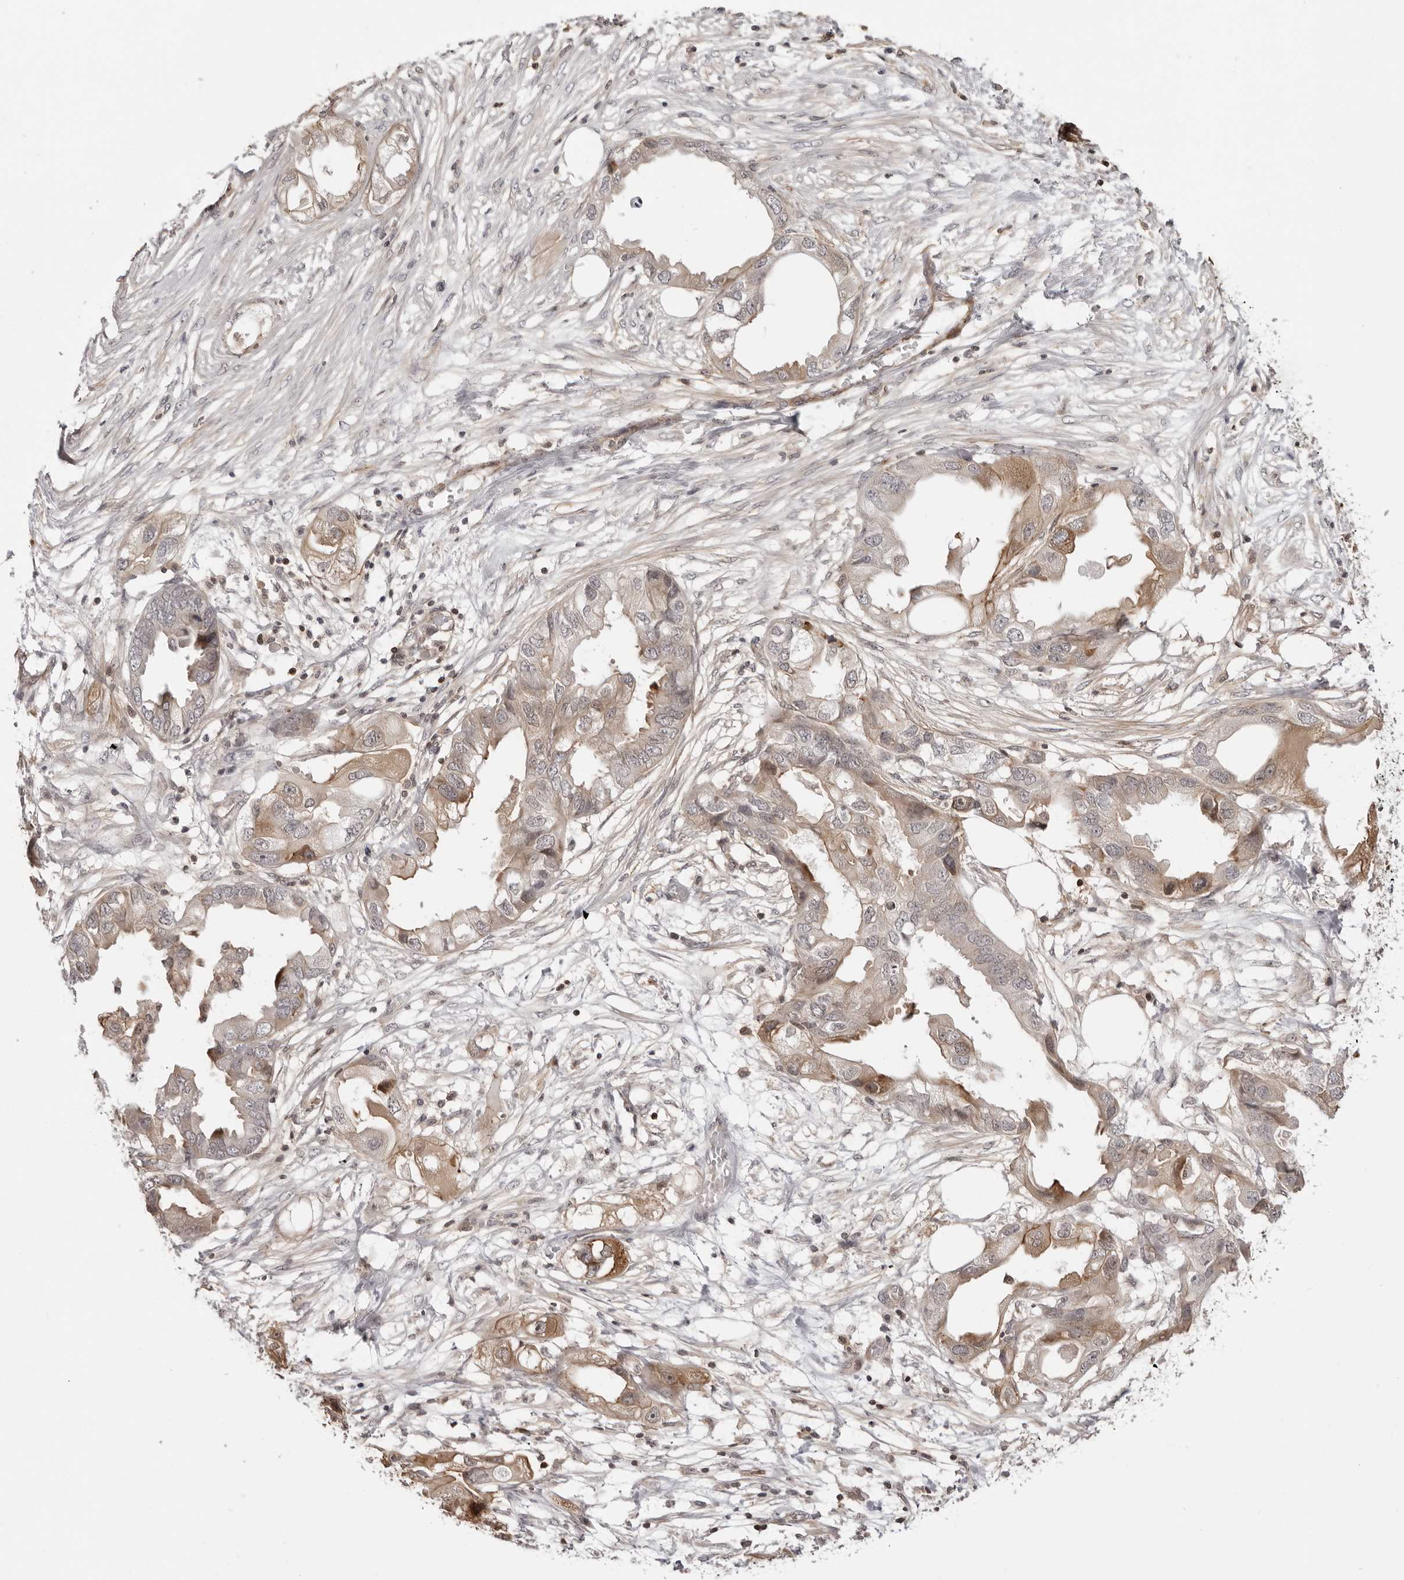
{"staining": {"intensity": "weak", "quantity": "25%-75%", "location": "cytoplasmic/membranous"}, "tissue": "endometrial cancer", "cell_type": "Tumor cells", "image_type": "cancer", "snomed": [{"axis": "morphology", "description": "Adenocarcinoma, NOS"}, {"axis": "morphology", "description": "Adenocarcinoma, metastatic, NOS"}, {"axis": "topography", "description": "Adipose tissue"}, {"axis": "topography", "description": "Endometrium"}], "caption": "There is low levels of weak cytoplasmic/membranous expression in tumor cells of adenocarcinoma (endometrial), as demonstrated by immunohistochemical staining (brown color).", "gene": "UNK", "patient": {"sex": "female", "age": 67}}